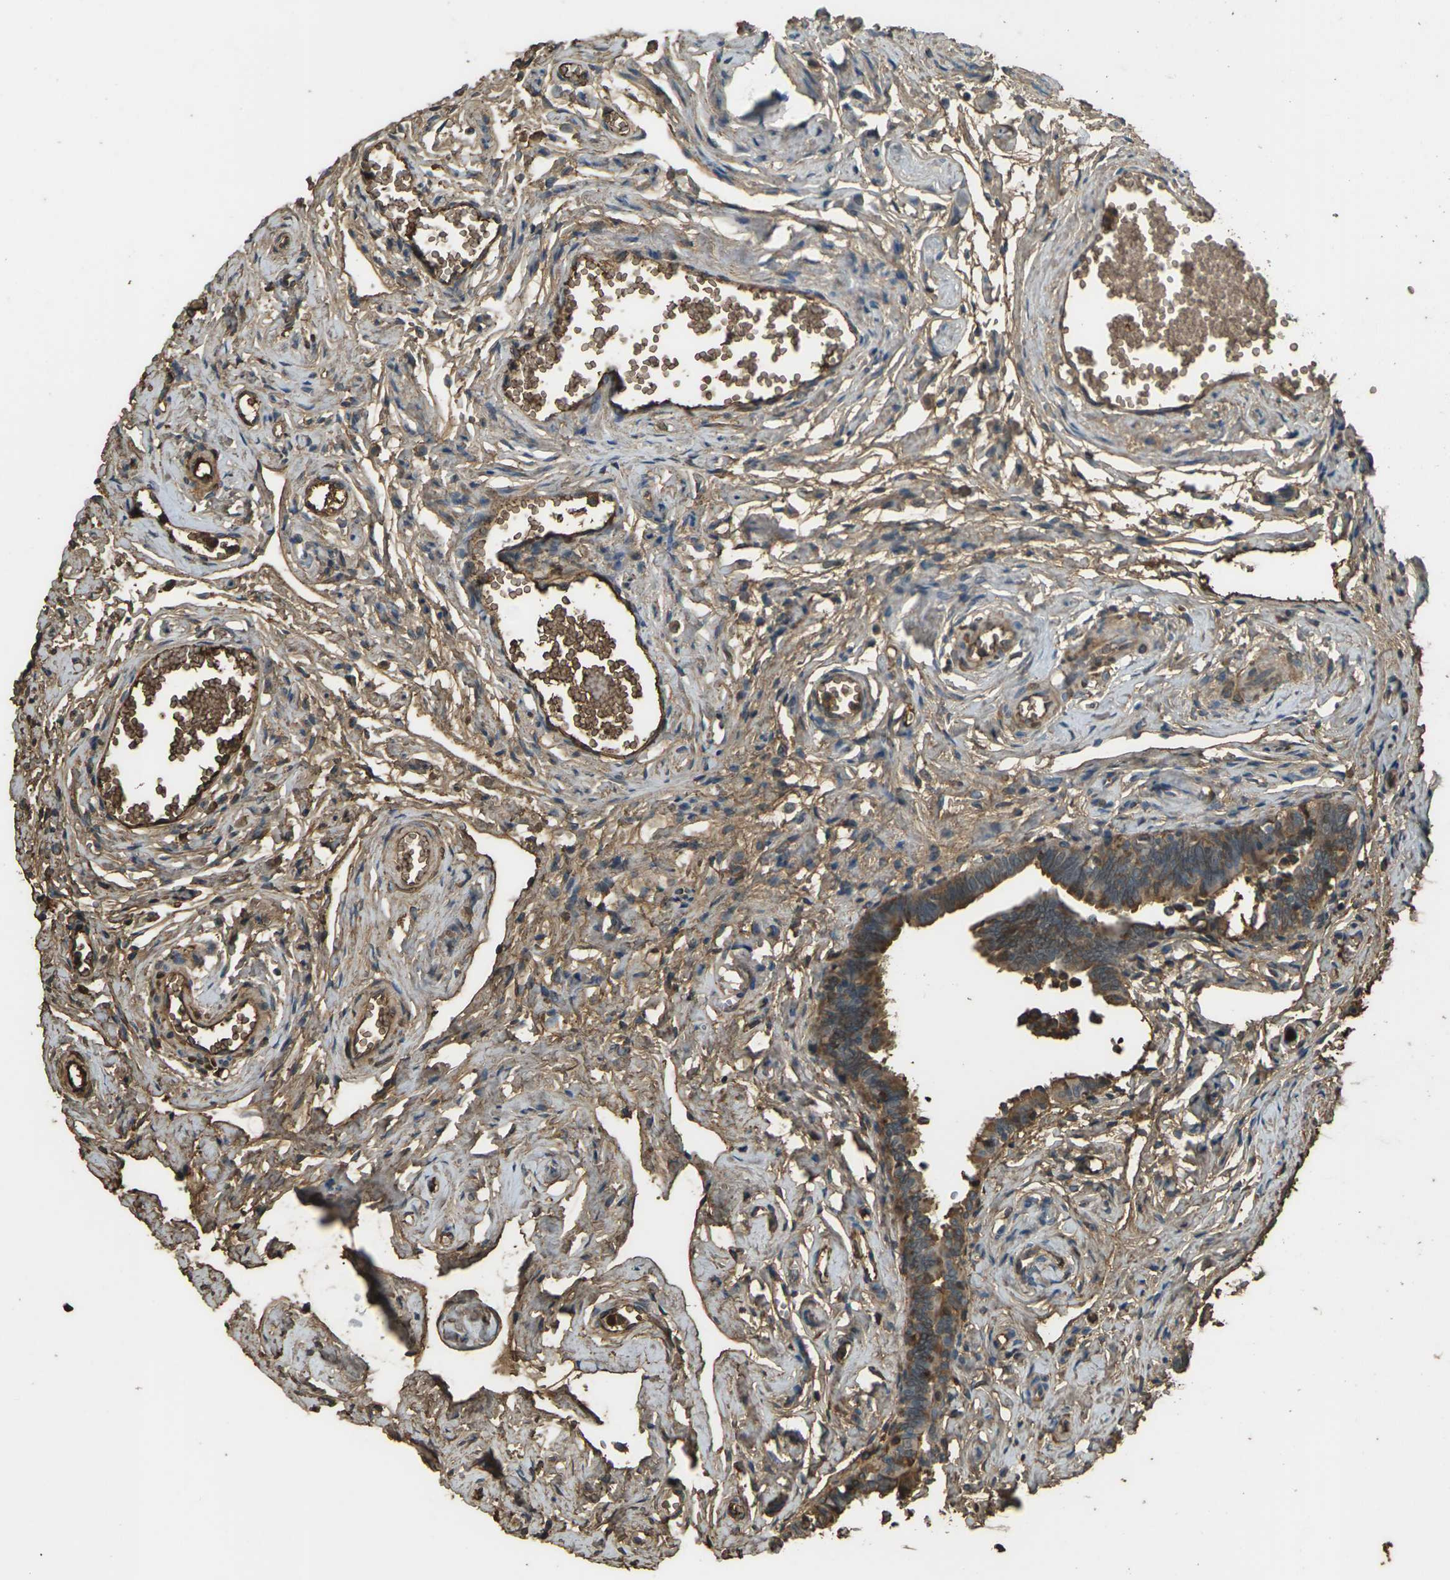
{"staining": {"intensity": "moderate", "quantity": ">75%", "location": "cytoplasmic/membranous"}, "tissue": "fallopian tube", "cell_type": "Glandular cells", "image_type": "normal", "snomed": [{"axis": "morphology", "description": "Normal tissue, NOS"}, {"axis": "topography", "description": "Fallopian tube"}], "caption": "Fallopian tube stained with a brown dye reveals moderate cytoplasmic/membranous positive positivity in approximately >75% of glandular cells.", "gene": "CYP1B1", "patient": {"sex": "female", "age": 71}}